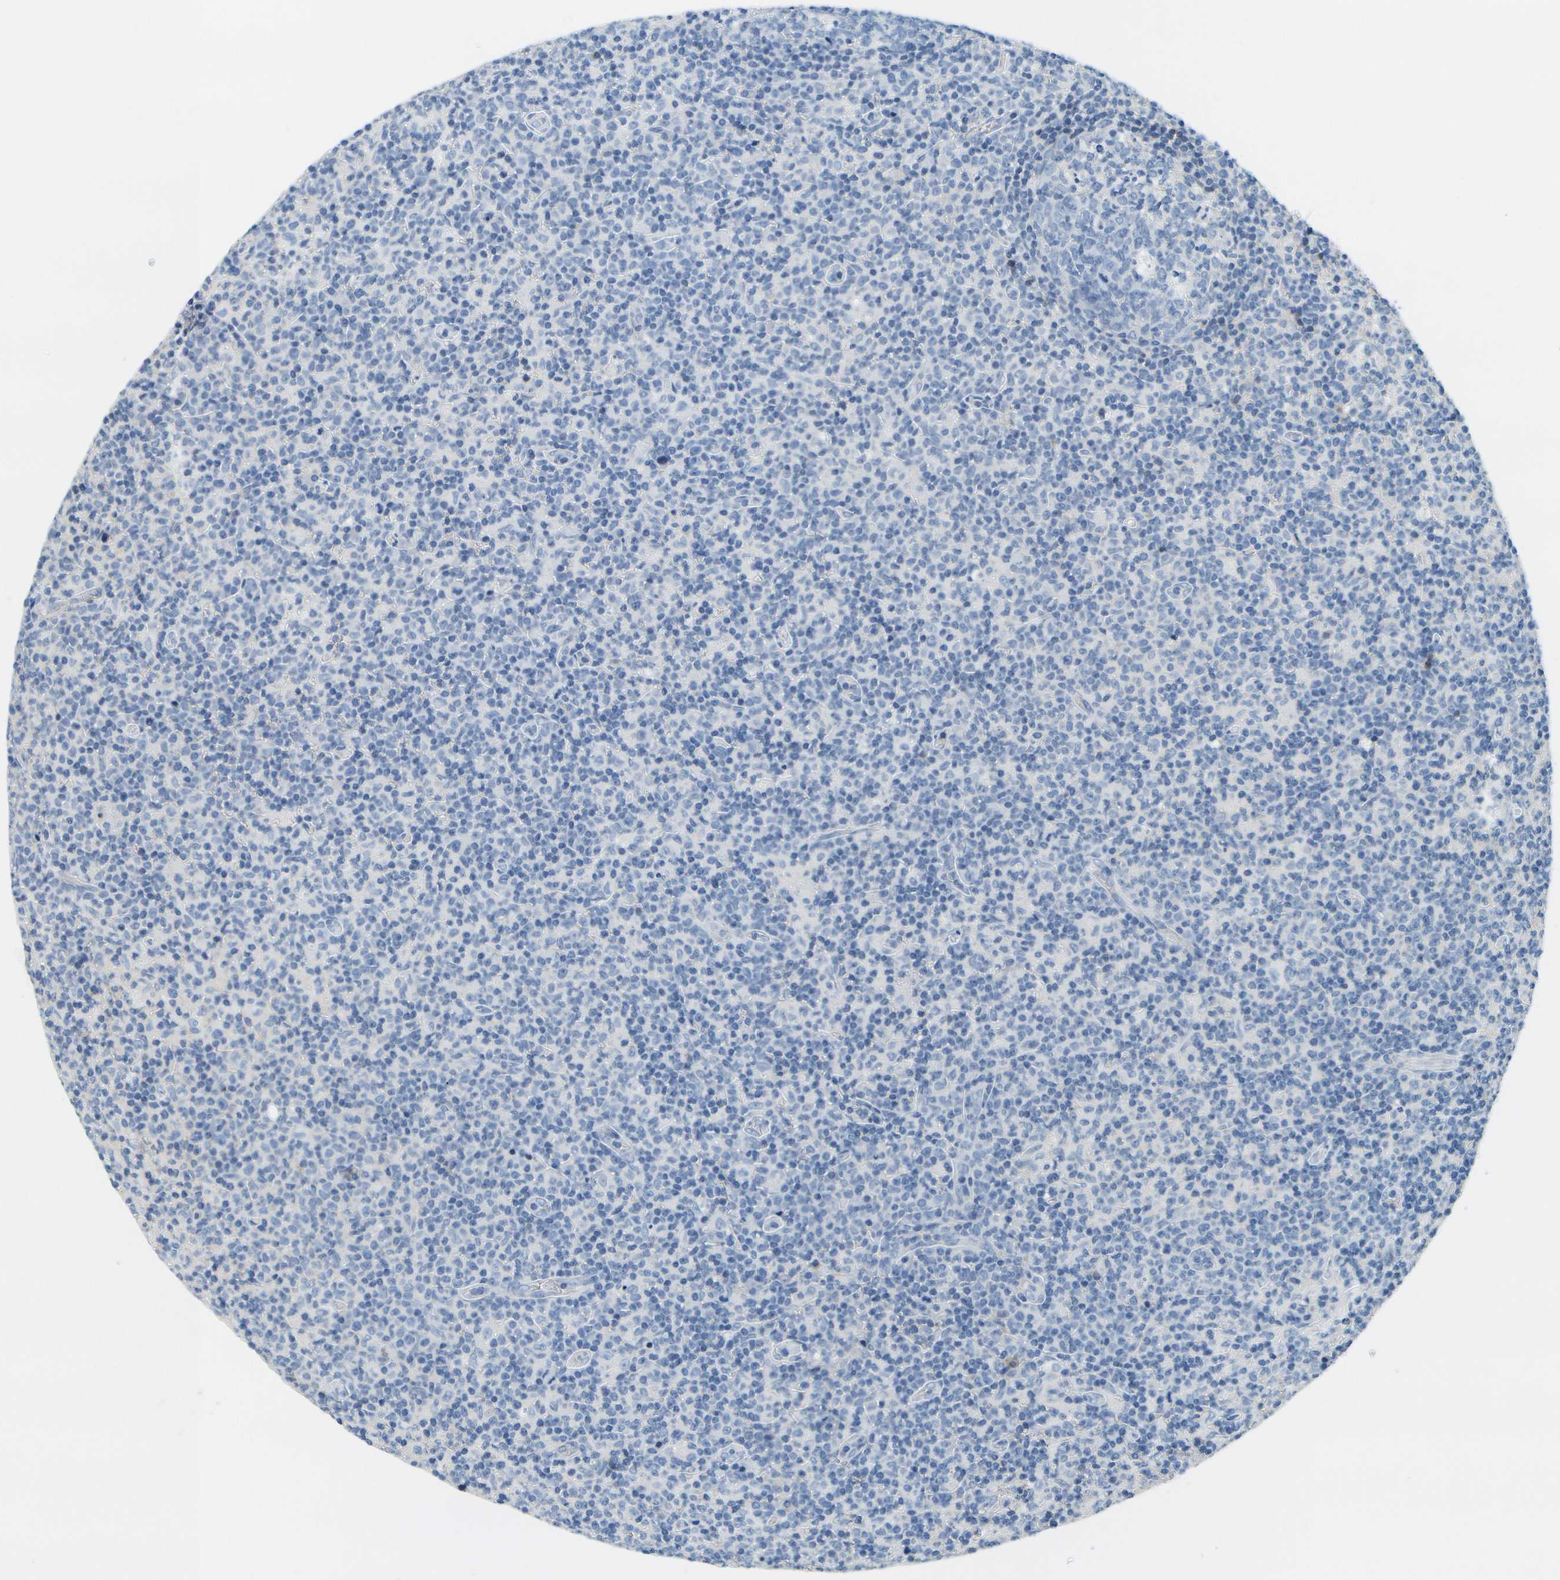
{"staining": {"intensity": "negative", "quantity": "none", "location": "none"}, "tissue": "lymph node", "cell_type": "Germinal center cells", "image_type": "normal", "snomed": [{"axis": "morphology", "description": "Normal tissue, NOS"}, {"axis": "morphology", "description": "Inflammation, NOS"}, {"axis": "topography", "description": "Lymph node"}], "caption": "IHC photomicrograph of normal lymph node: human lymph node stained with DAB (3,3'-diaminobenzidine) demonstrates no significant protein positivity in germinal center cells.", "gene": "SERPINA1", "patient": {"sex": "male", "age": 55}}